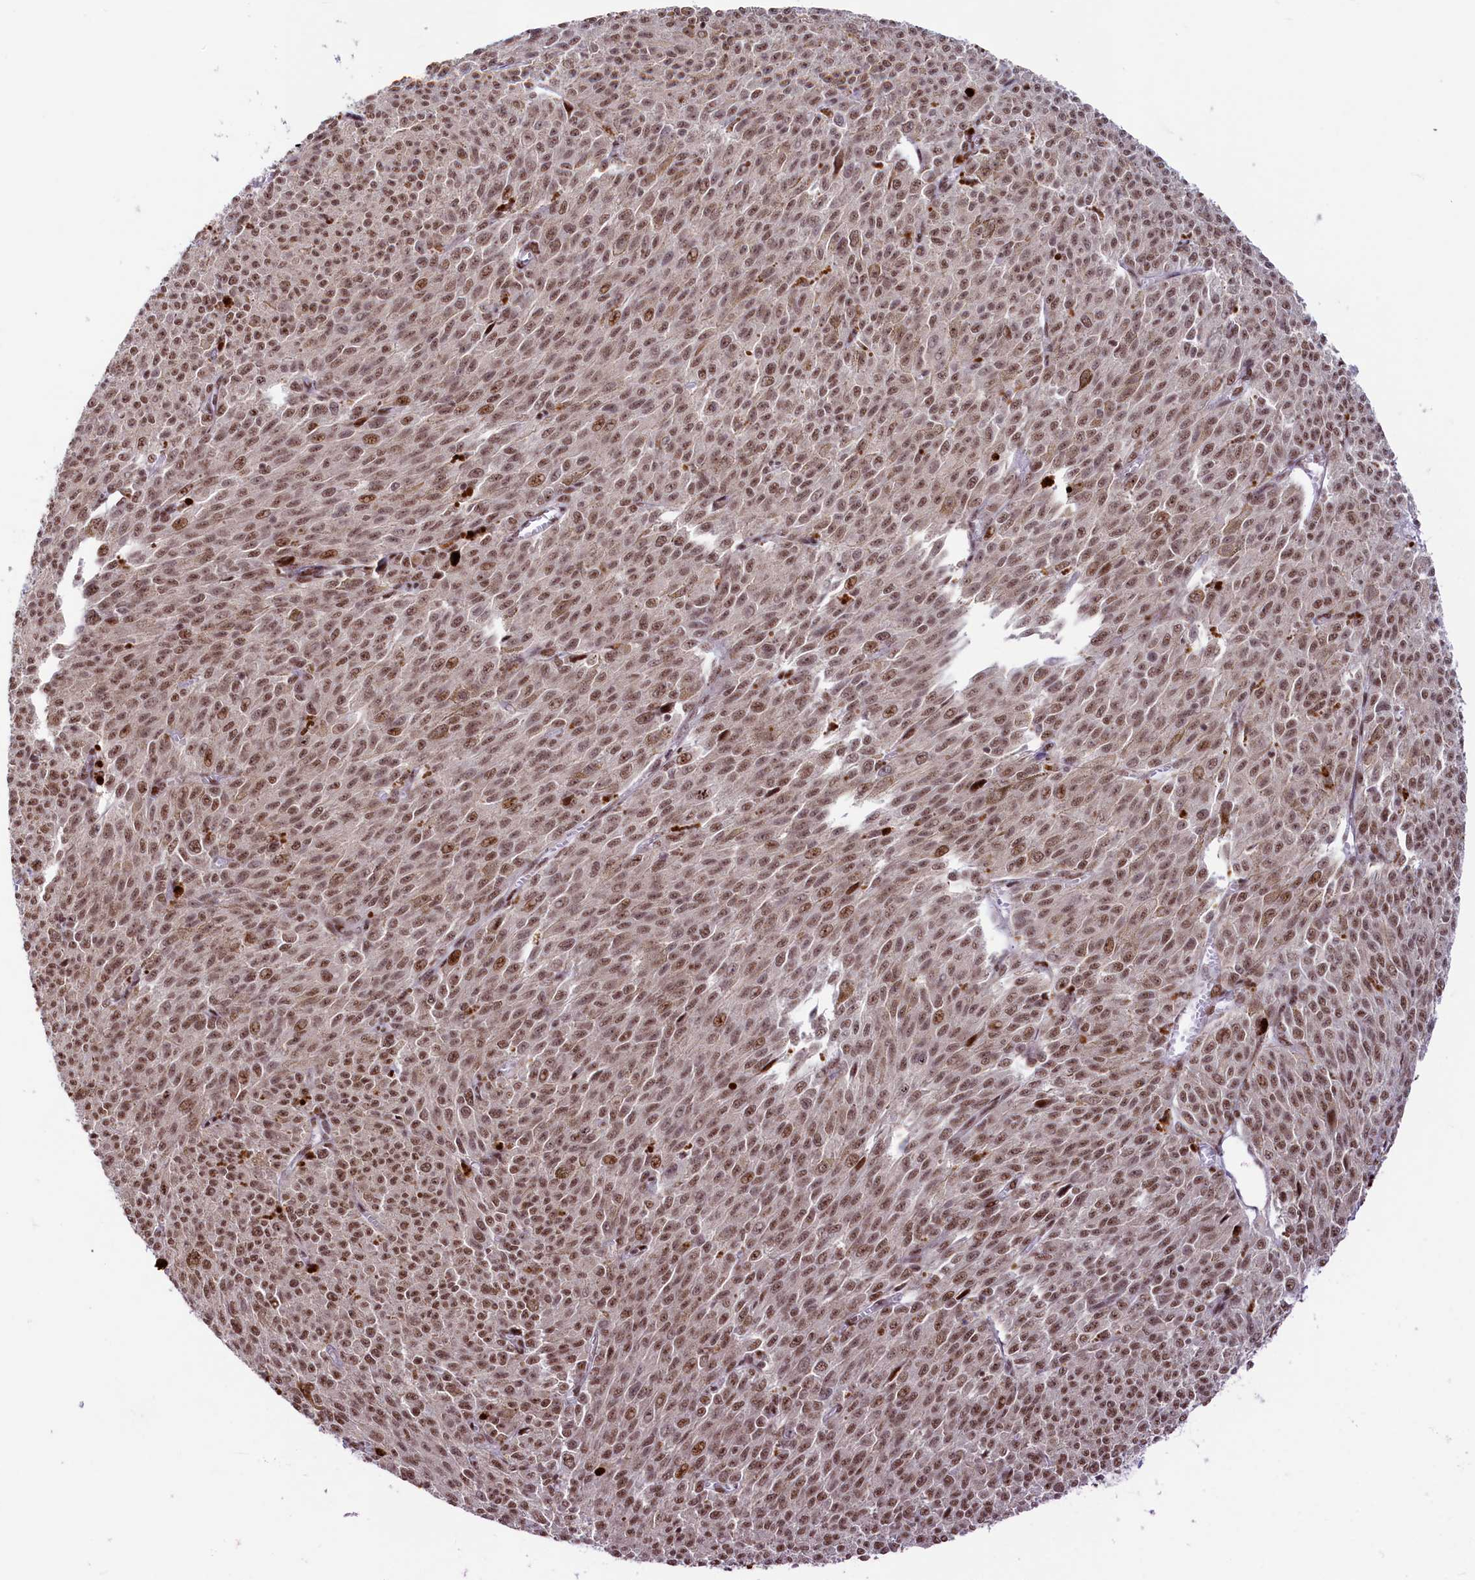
{"staining": {"intensity": "moderate", "quantity": ">75%", "location": "nuclear"}, "tissue": "melanoma", "cell_type": "Tumor cells", "image_type": "cancer", "snomed": [{"axis": "morphology", "description": "Malignant melanoma, NOS"}, {"axis": "topography", "description": "Skin"}], "caption": "Immunohistochemistry (IHC) of human malignant melanoma shows medium levels of moderate nuclear staining in approximately >75% of tumor cells.", "gene": "ANKS3", "patient": {"sex": "female", "age": 52}}